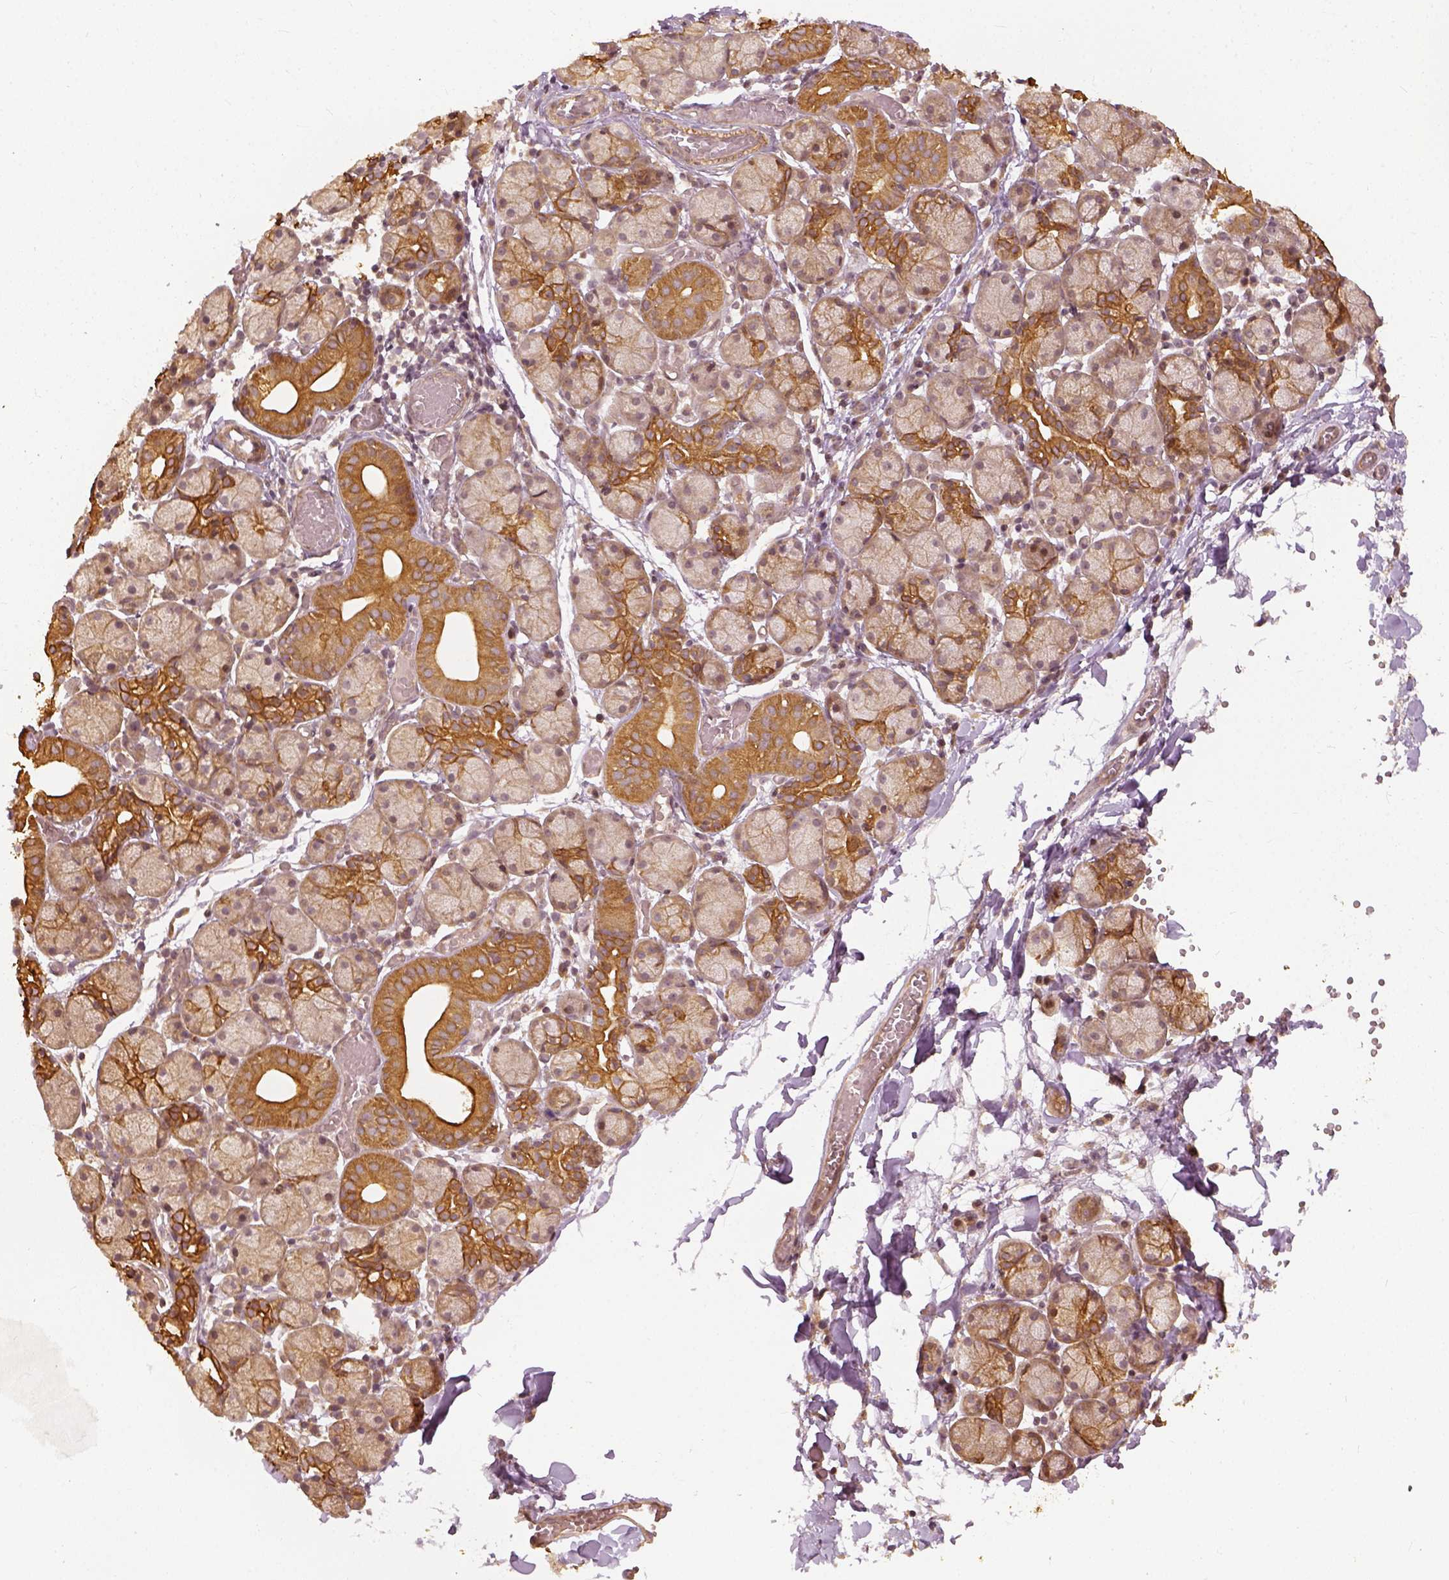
{"staining": {"intensity": "moderate", "quantity": "25%-75%", "location": "cytoplasmic/membranous"}, "tissue": "salivary gland", "cell_type": "Glandular cells", "image_type": "normal", "snomed": [{"axis": "morphology", "description": "Normal tissue, NOS"}, {"axis": "topography", "description": "Salivary gland"}], "caption": "Moderate cytoplasmic/membranous expression is seen in approximately 25%-75% of glandular cells in unremarkable salivary gland.", "gene": "VEGFA", "patient": {"sex": "female", "age": 24}}